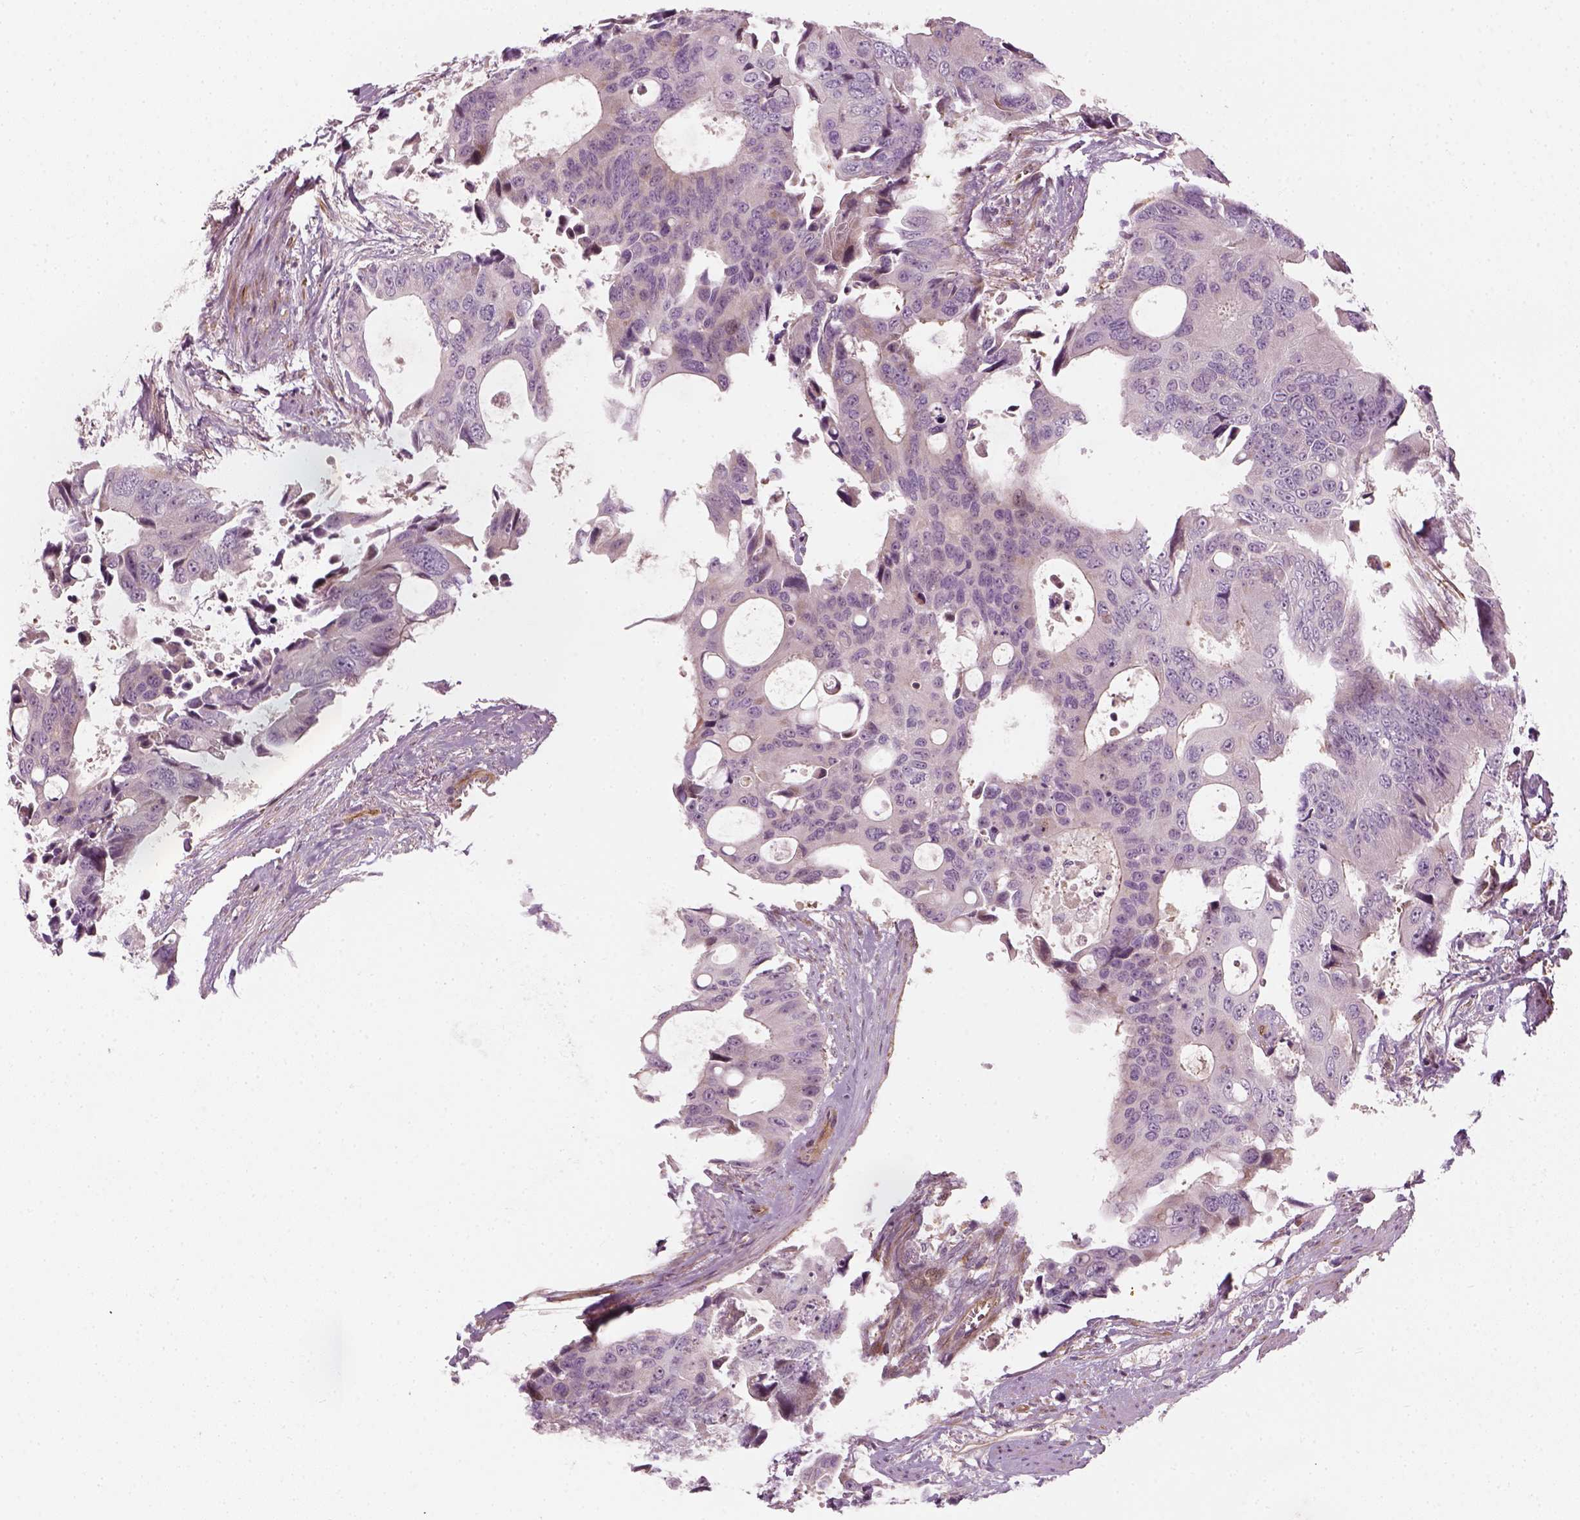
{"staining": {"intensity": "negative", "quantity": "none", "location": "none"}, "tissue": "colorectal cancer", "cell_type": "Tumor cells", "image_type": "cancer", "snomed": [{"axis": "morphology", "description": "Adenocarcinoma, NOS"}, {"axis": "topography", "description": "Rectum"}], "caption": "Colorectal cancer was stained to show a protein in brown. There is no significant expression in tumor cells. The staining is performed using DAB (3,3'-diaminobenzidine) brown chromogen with nuclei counter-stained in using hematoxylin.", "gene": "DNASE1L1", "patient": {"sex": "male", "age": 76}}